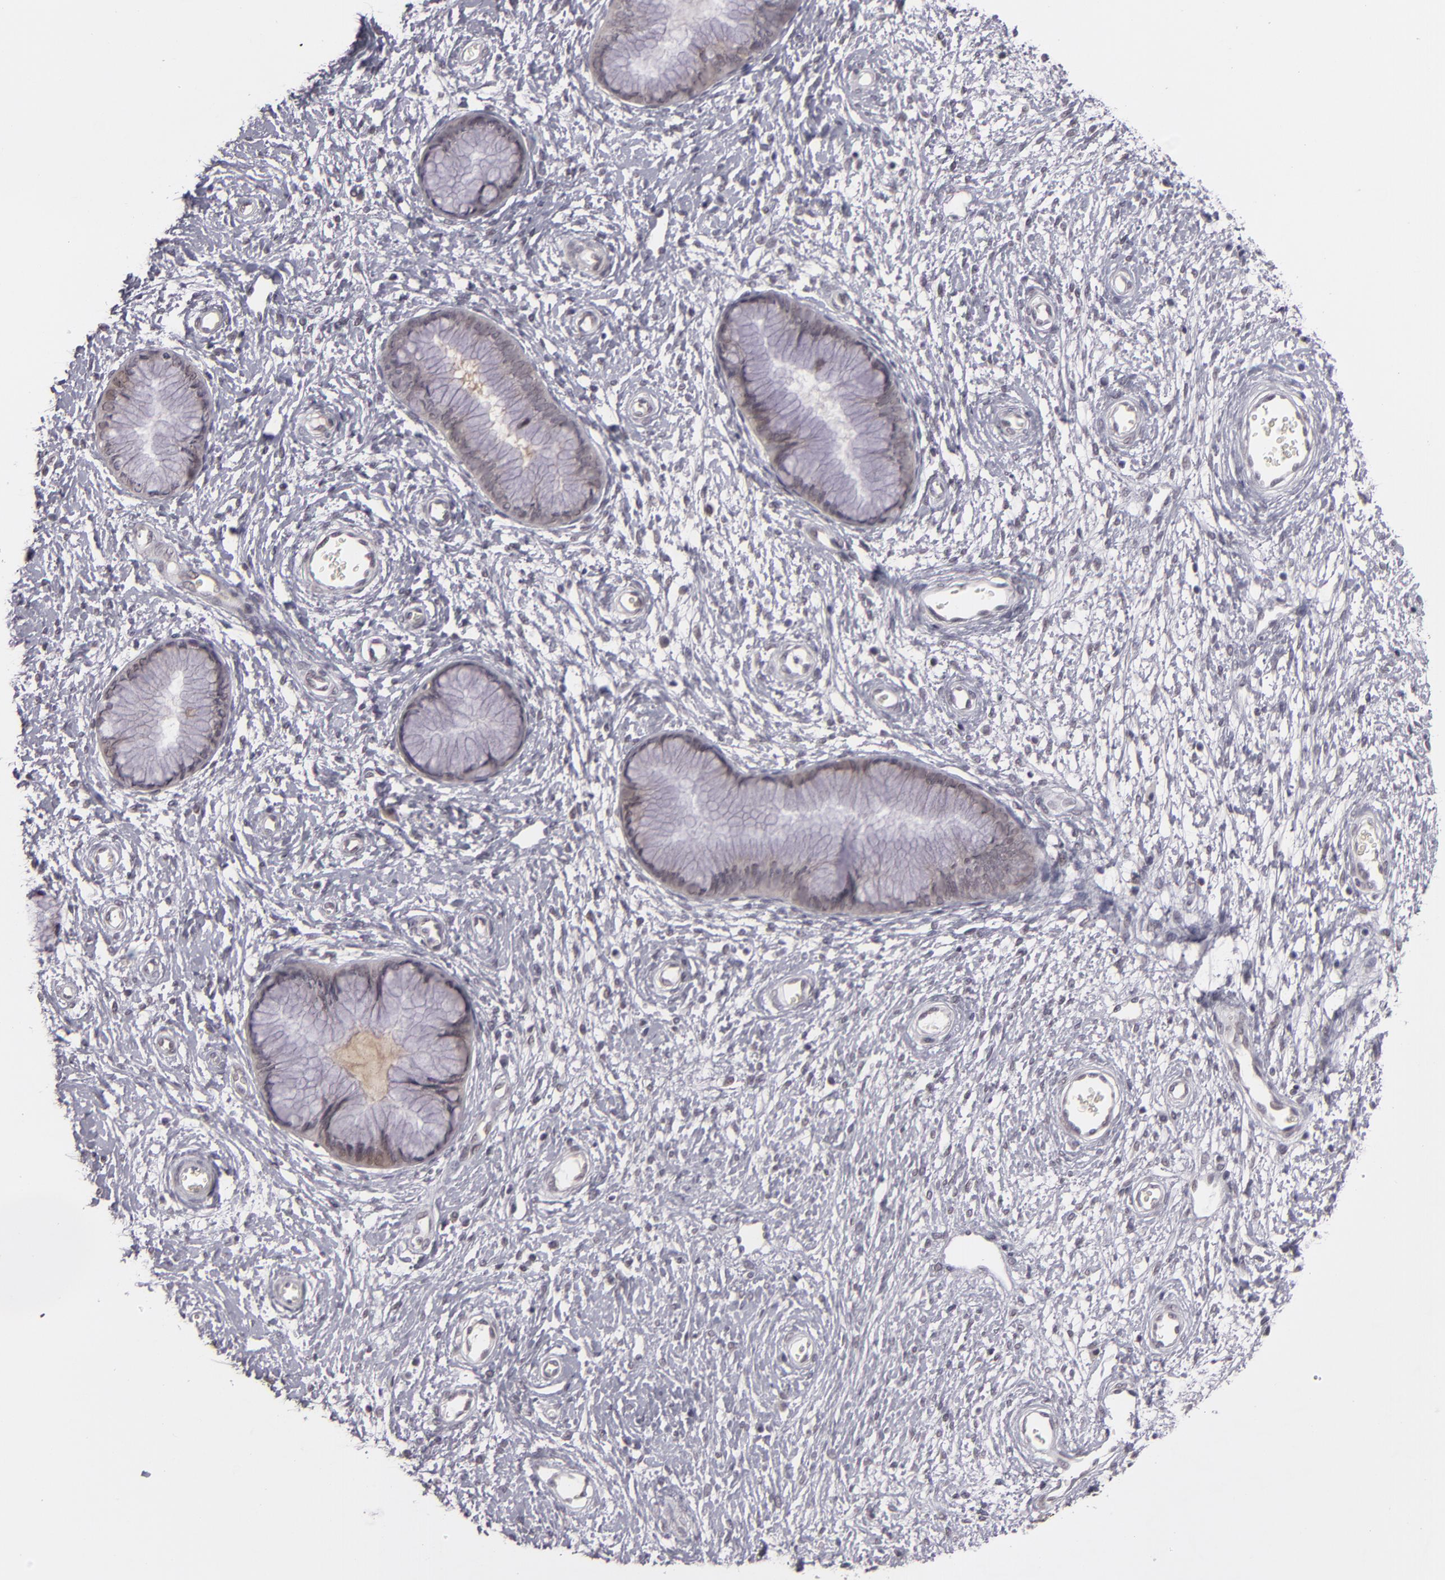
{"staining": {"intensity": "weak", "quantity": "<25%", "location": "nuclear"}, "tissue": "cervix", "cell_type": "Glandular cells", "image_type": "normal", "snomed": [{"axis": "morphology", "description": "Normal tissue, NOS"}, {"axis": "topography", "description": "Cervix"}], "caption": "Immunohistochemistry photomicrograph of unremarkable cervix: cervix stained with DAB shows no significant protein expression in glandular cells. The staining was performed using DAB to visualize the protein expression in brown, while the nuclei were stained in blue with hematoxylin (Magnification: 20x).", "gene": "ZNF205", "patient": {"sex": "female", "age": 55}}